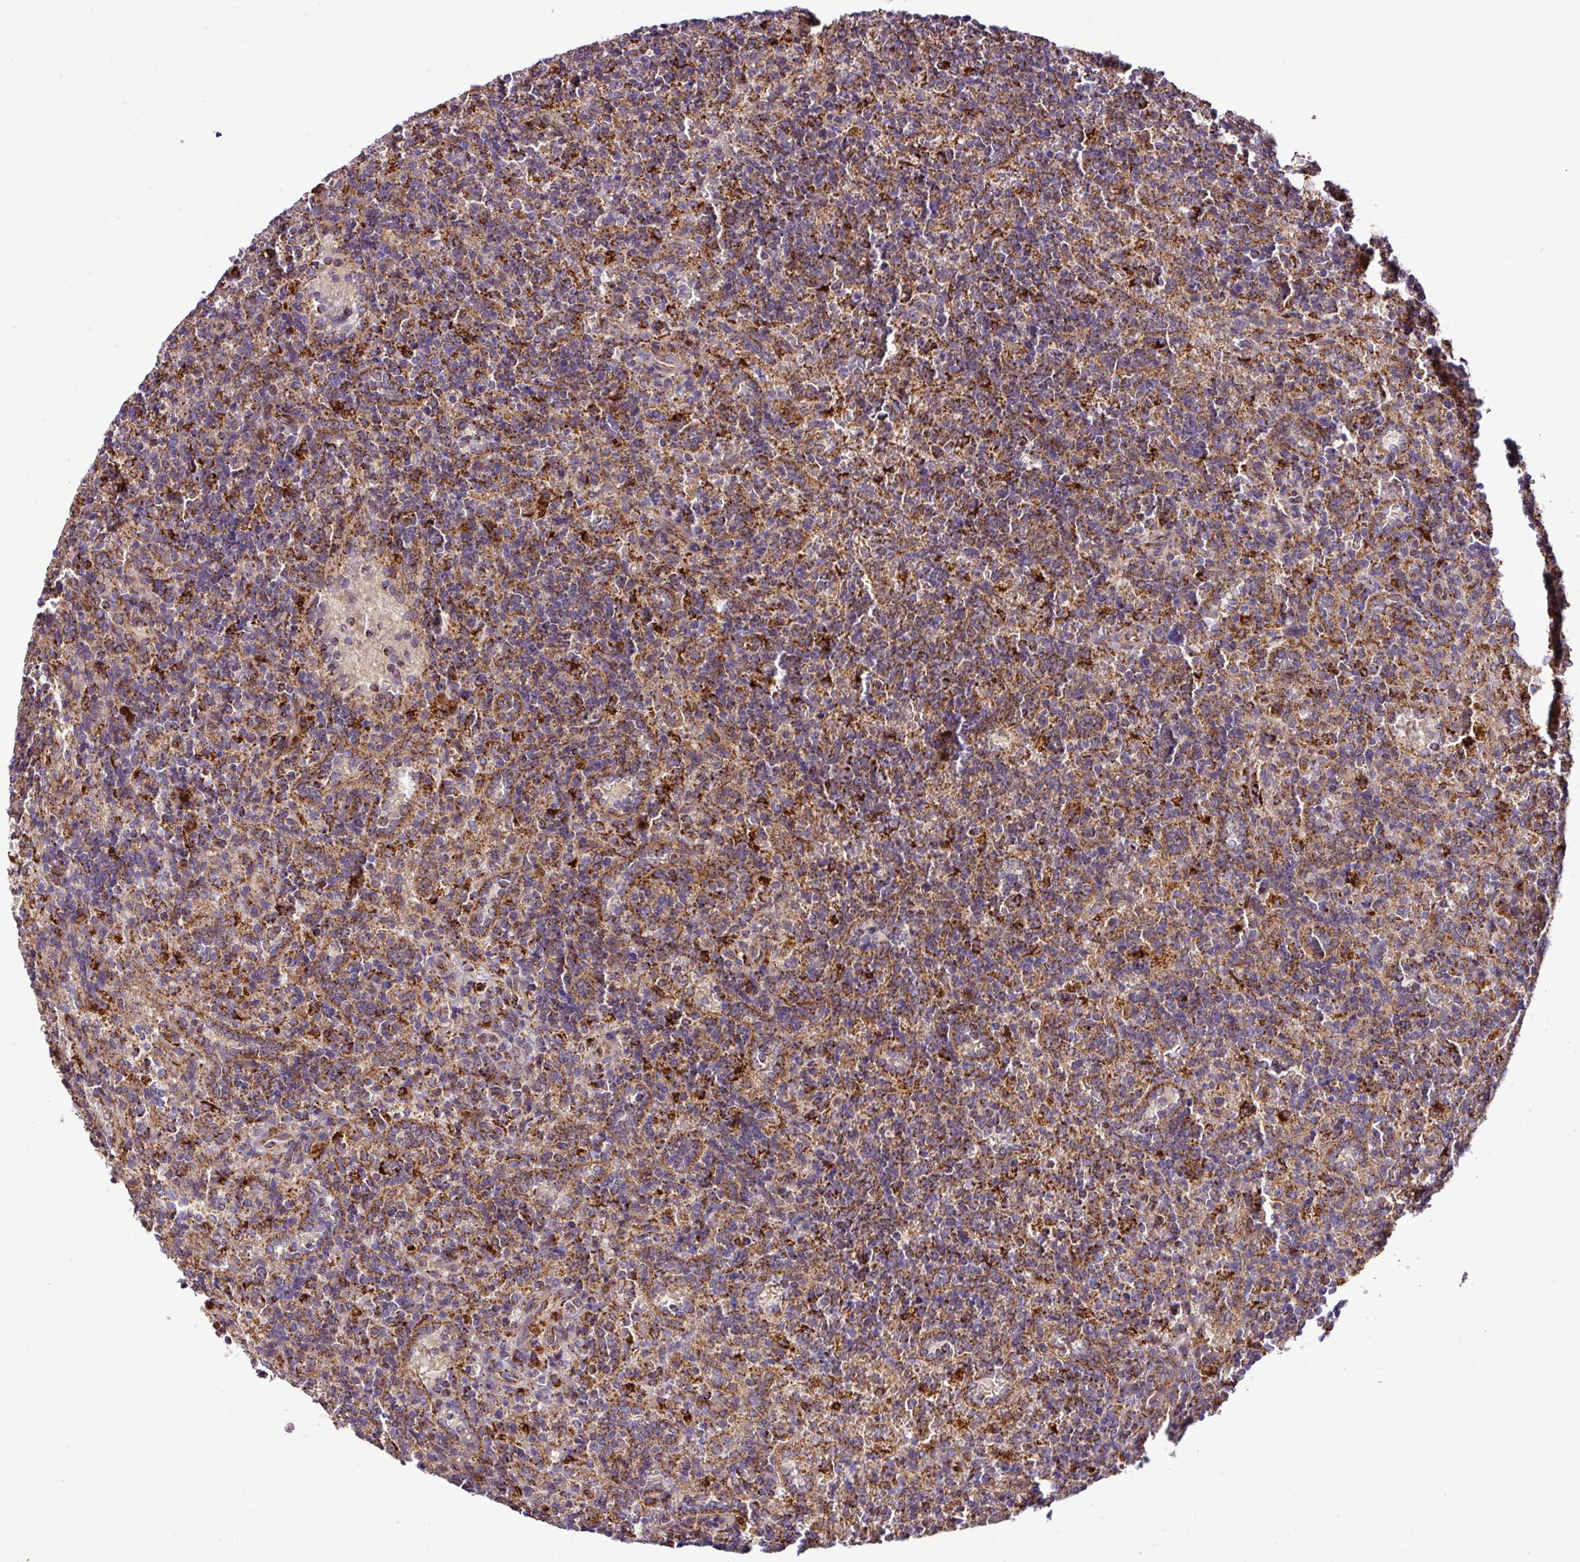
{"staining": {"intensity": "moderate", "quantity": ">75%", "location": "cytoplasmic/membranous"}, "tissue": "lymphoma", "cell_type": "Tumor cells", "image_type": "cancer", "snomed": [{"axis": "morphology", "description": "Malignant lymphoma, non-Hodgkin's type, Low grade"}, {"axis": "topography", "description": "Spleen"}], "caption": "Protein staining of malignant lymphoma, non-Hodgkin's type (low-grade) tissue displays moderate cytoplasmic/membranous positivity in about >75% of tumor cells. The protein is stained brown, and the nuclei are stained in blue (DAB (3,3'-diaminobenzidine) IHC with brightfield microscopy, high magnification).", "gene": "ZNF569", "patient": {"sex": "male", "age": 67}}